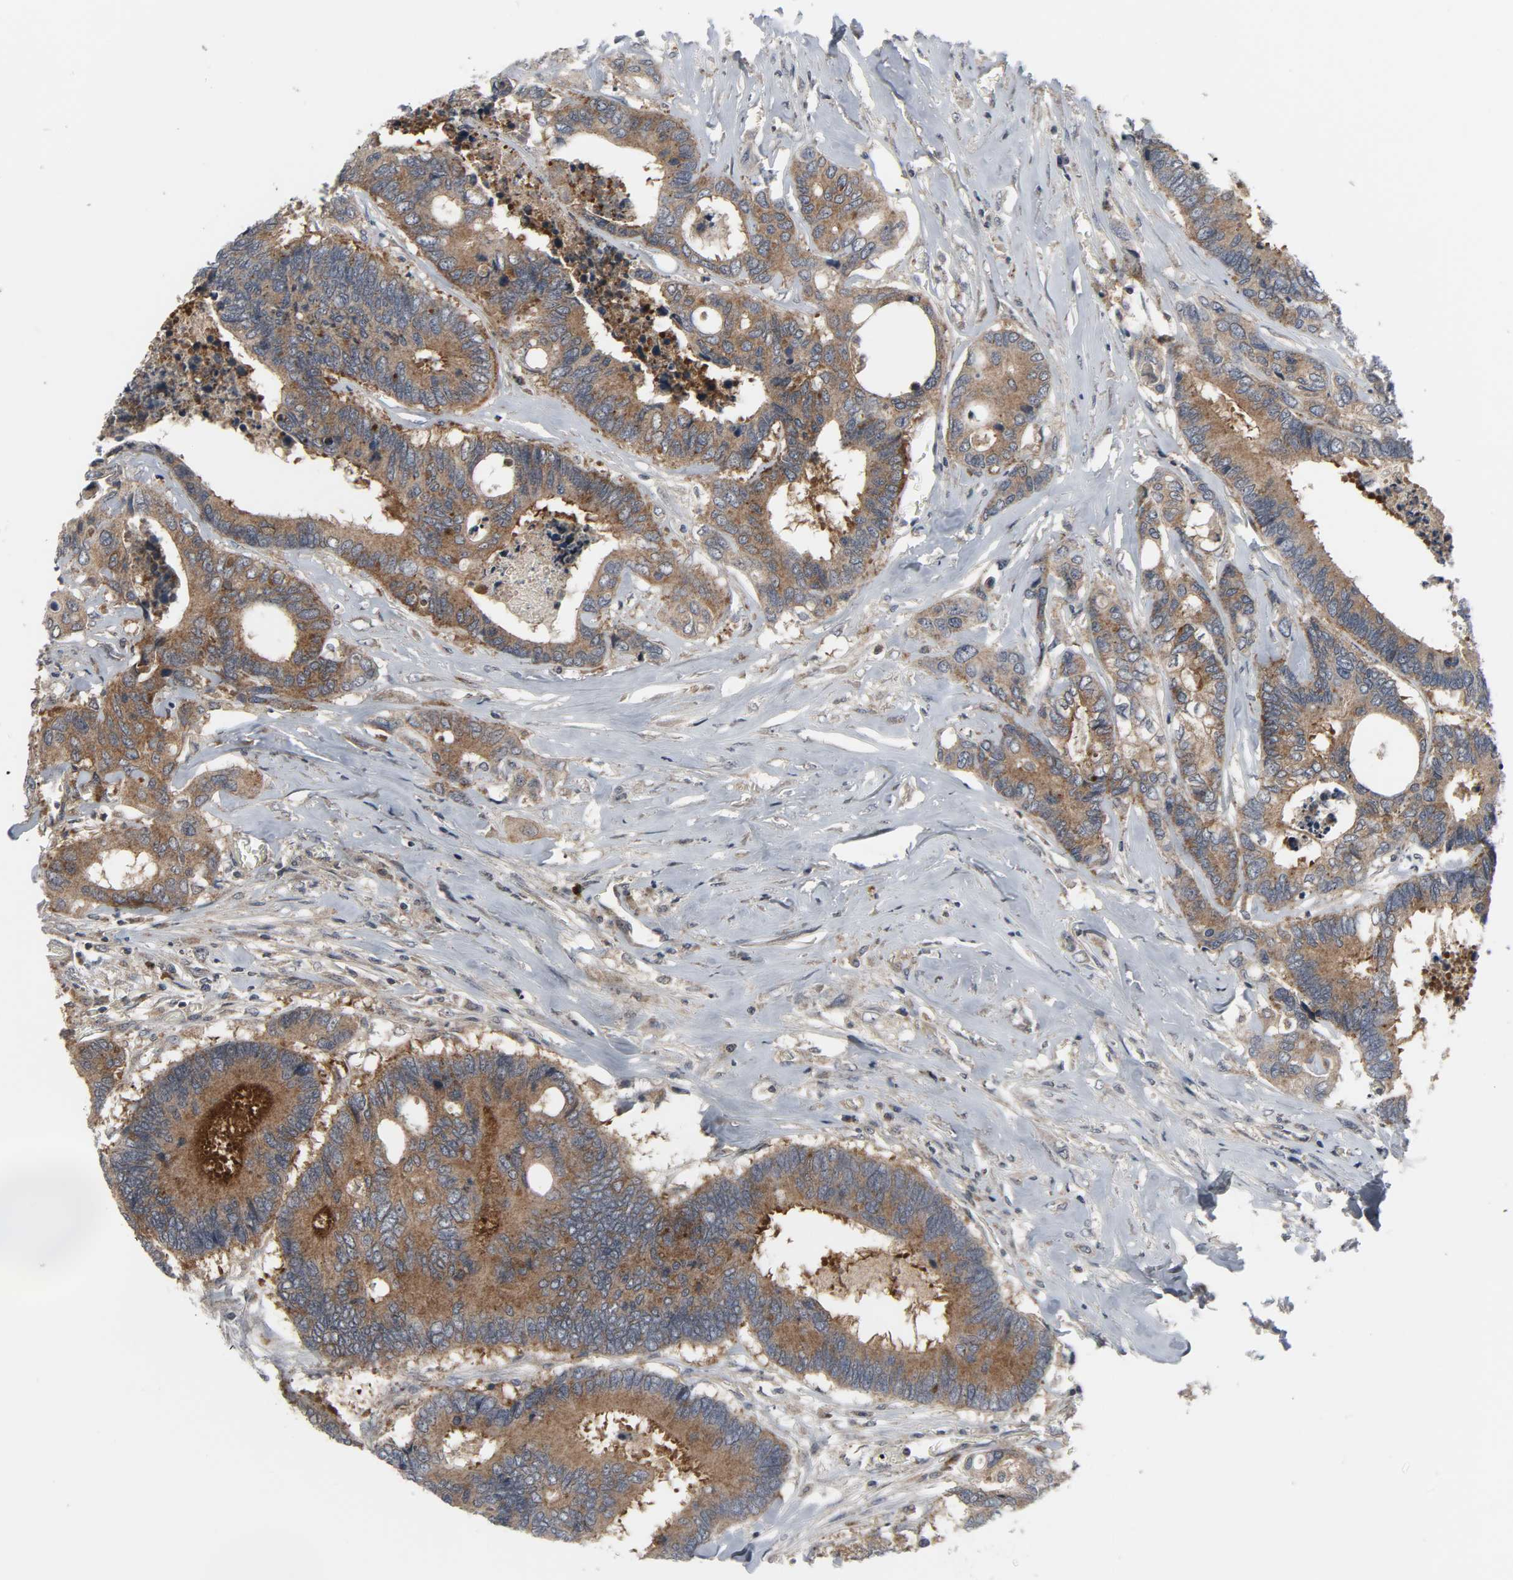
{"staining": {"intensity": "moderate", "quantity": ">75%", "location": "cytoplasmic/membranous"}, "tissue": "colorectal cancer", "cell_type": "Tumor cells", "image_type": "cancer", "snomed": [{"axis": "morphology", "description": "Adenocarcinoma, NOS"}, {"axis": "topography", "description": "Rectum"}], "caption": "Colorectal cancer (adenocarcinoma) tissue demonstrates moderate cytoplasmic/membranous expression in approximately >75% of tumor cells", "gene": "CLIP1", "patient": {"sex": "male", "age": 55}}